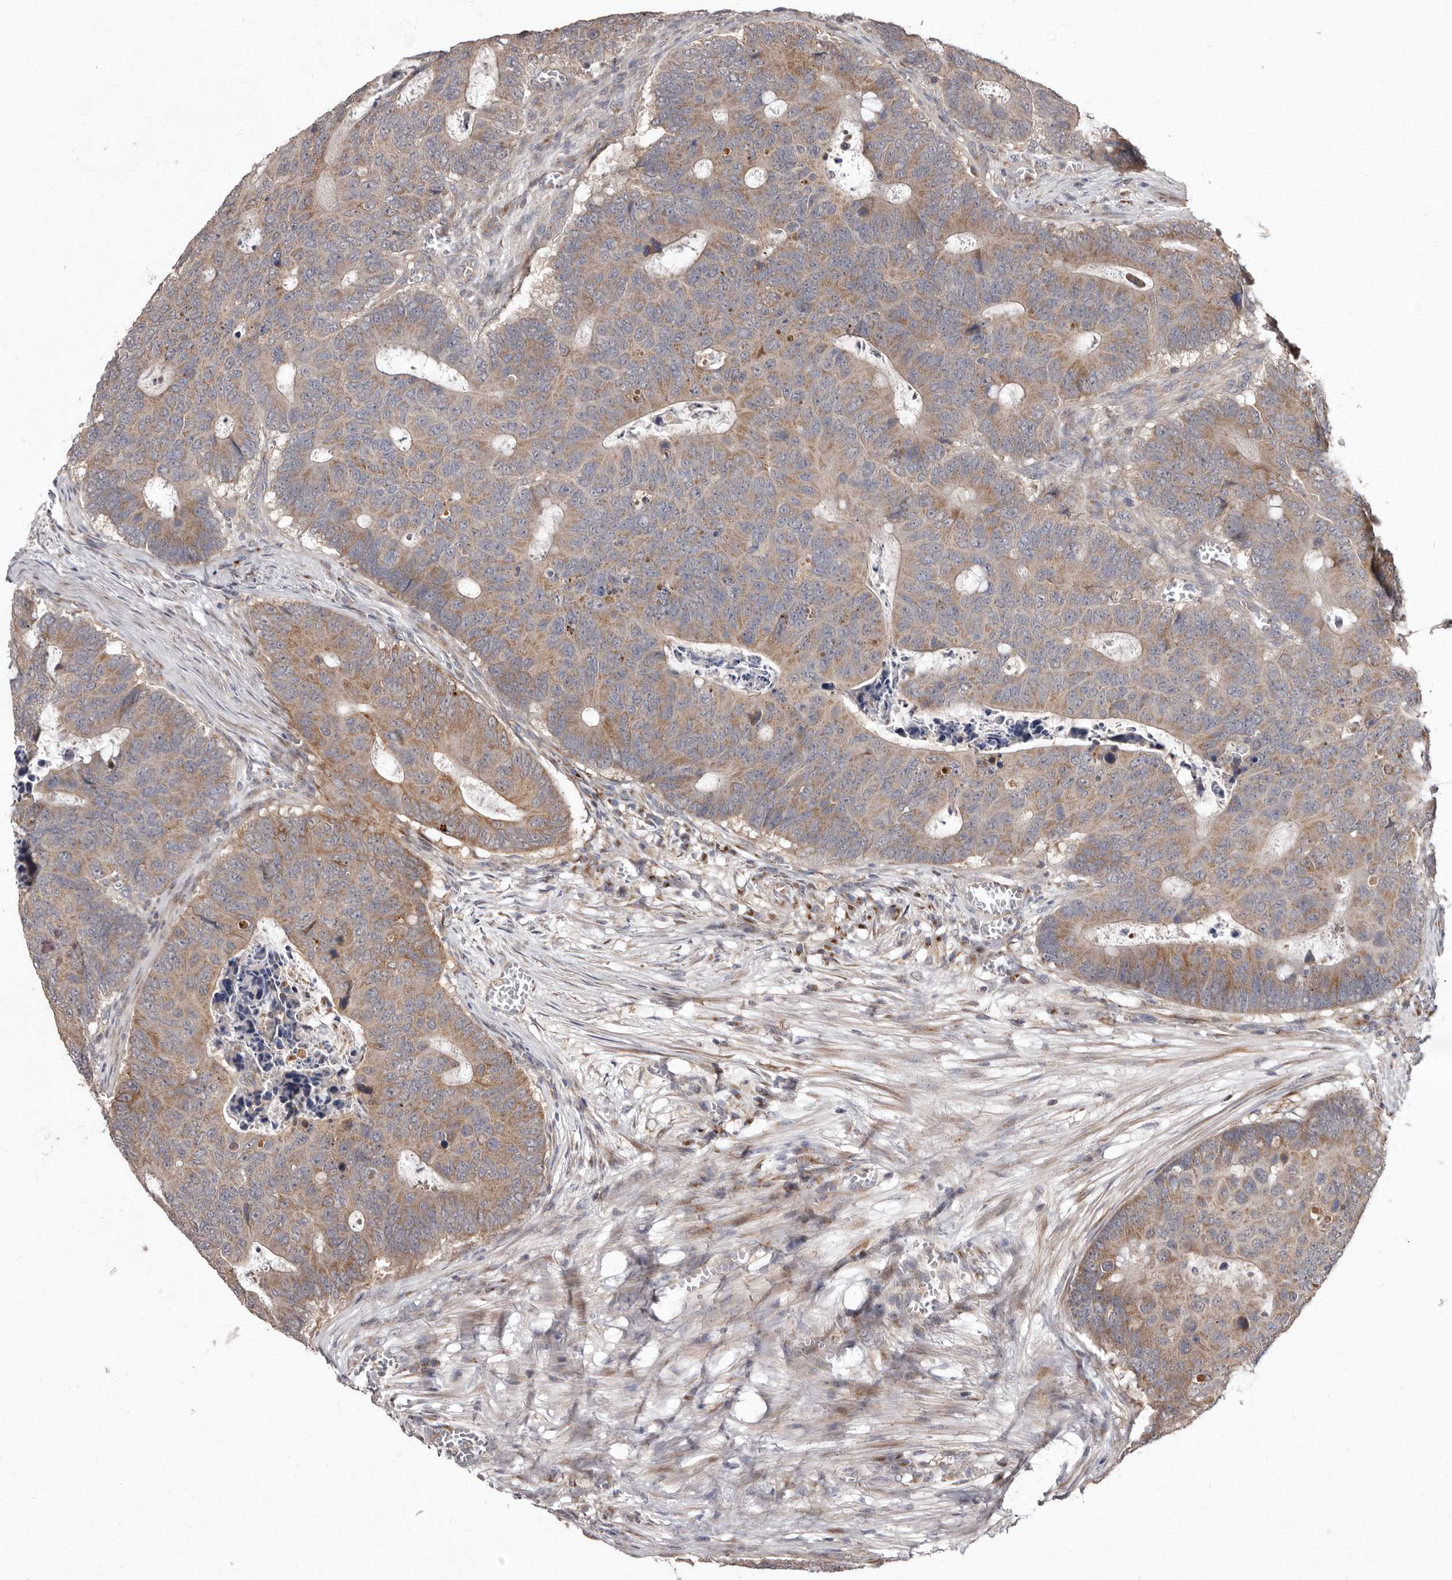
{"staining": {"intensity": "moderate", "quantity": ">75%", "location": "cytoplasmic/membranous"}, "tissue": "colorectal cancer", "cell_type": "Tumor cells", "image_type": "cancer", "snomed": [{"axis": "morphology", "description": "Adenocarcinoma, NOS"}, {"axis": "topography", "description": "Colon"}], "caption": "Moderate cytoplasmic/membranous expression for a protein is identified in about >75% of tumor cells of colorectal adenocarcinoma using IHC.", "gene": "FLAD1", "patient": {"sex": "male", "age": 87}}